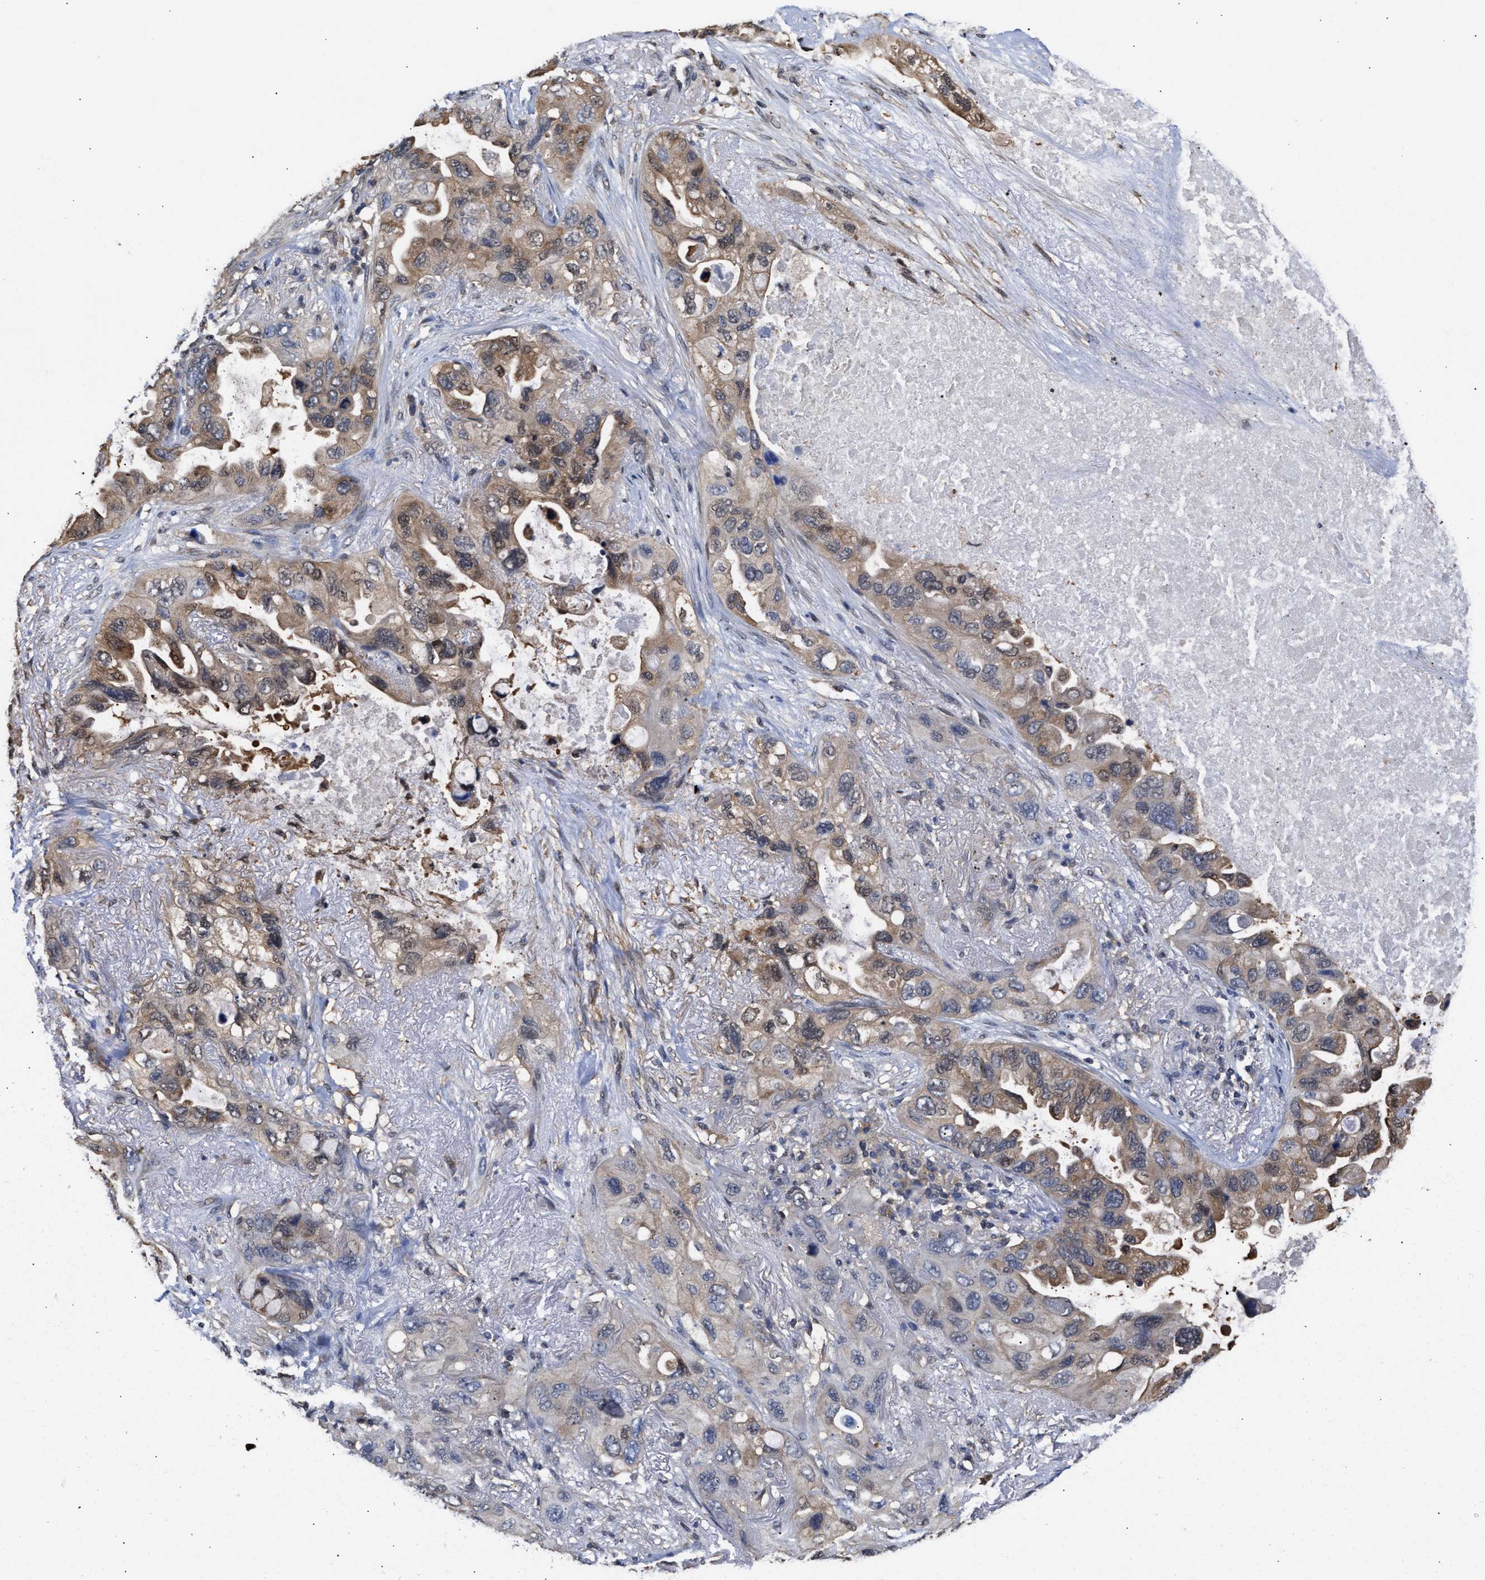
{"staining": {"intensity": "moderate", "quantity": "25%-75%", "location": "cytoplasmic/membranous"}, "tissue": "lung cancer", "cell_type": "Tumor cells", "image_type": "cancer", "snomed": [{"axis": "morphology", "description": "Squamous cell carcinoma, NOS"}, {"axis": "topography", "description": "Lung"}], "caption": "Protein expression analysis of lung squamous cell carcinoma displays moderate cytoplasmic/membranous staining in approximately 25%-75% of tumor cells.", "gene": "KLHDC1", "patient": {"sex": "female", "age": 73}}